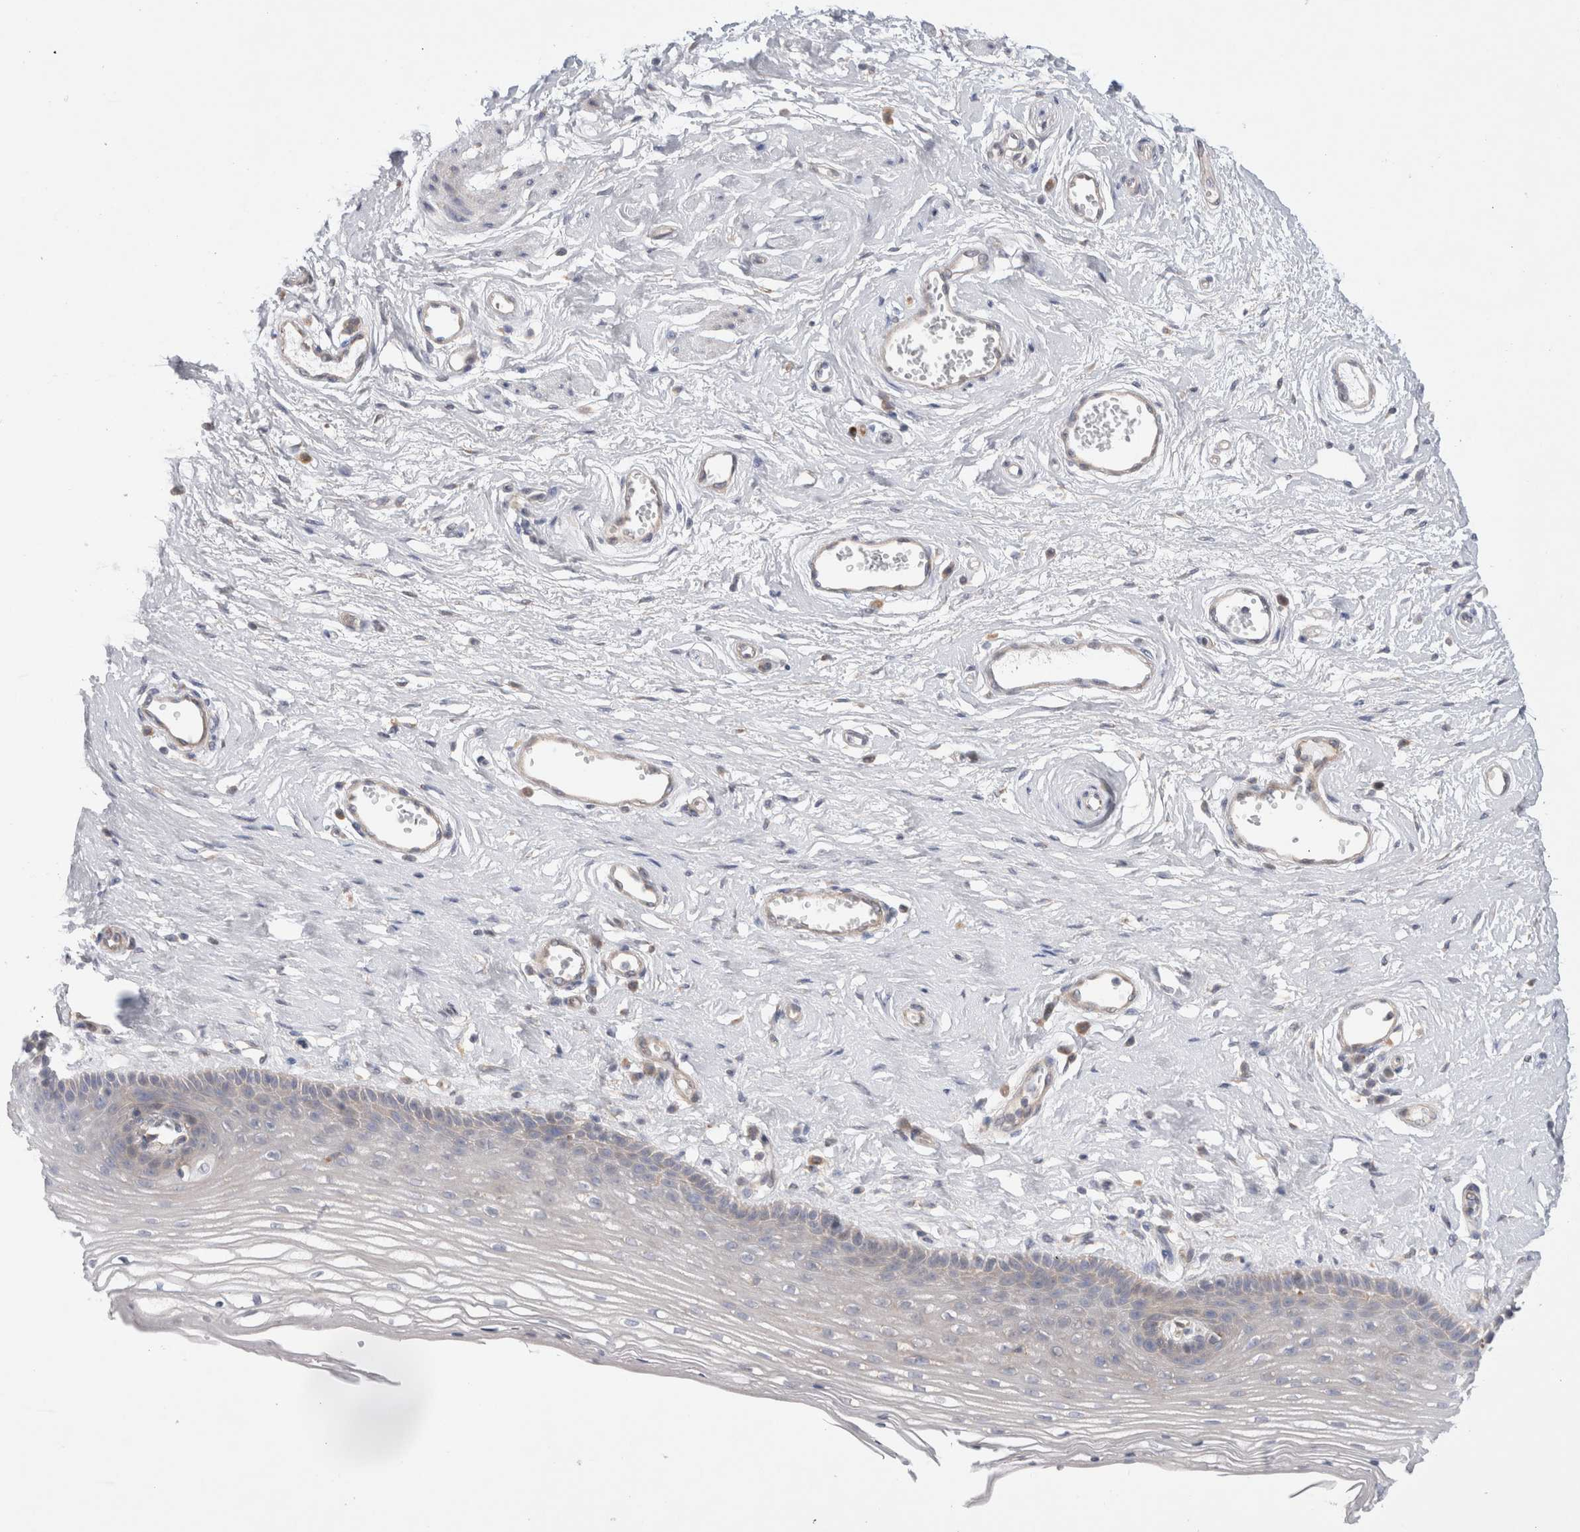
{"staining": {"intensity": "negative", "quantity": "none", "location": "none"}, "tissue": "vagina", "cell_type": "Squamous epithelial cells", "image_type": "normal", "snomed": [{"axis": "morphology", "description": "Normal tissue, NOS"}, {"axis": "topography", "description": "Vagina"}], "caption": "An image of vagina stained for a protein displays no brown staining in squamous epithelial cells. (DAB (3,3'-diaminobenzidine) immunohistochemistry (IHC) visualized using brightfield microscopy, high magnification).", "gene": "TBC1D16", "patient": {"sex": "female", "age": 46}}